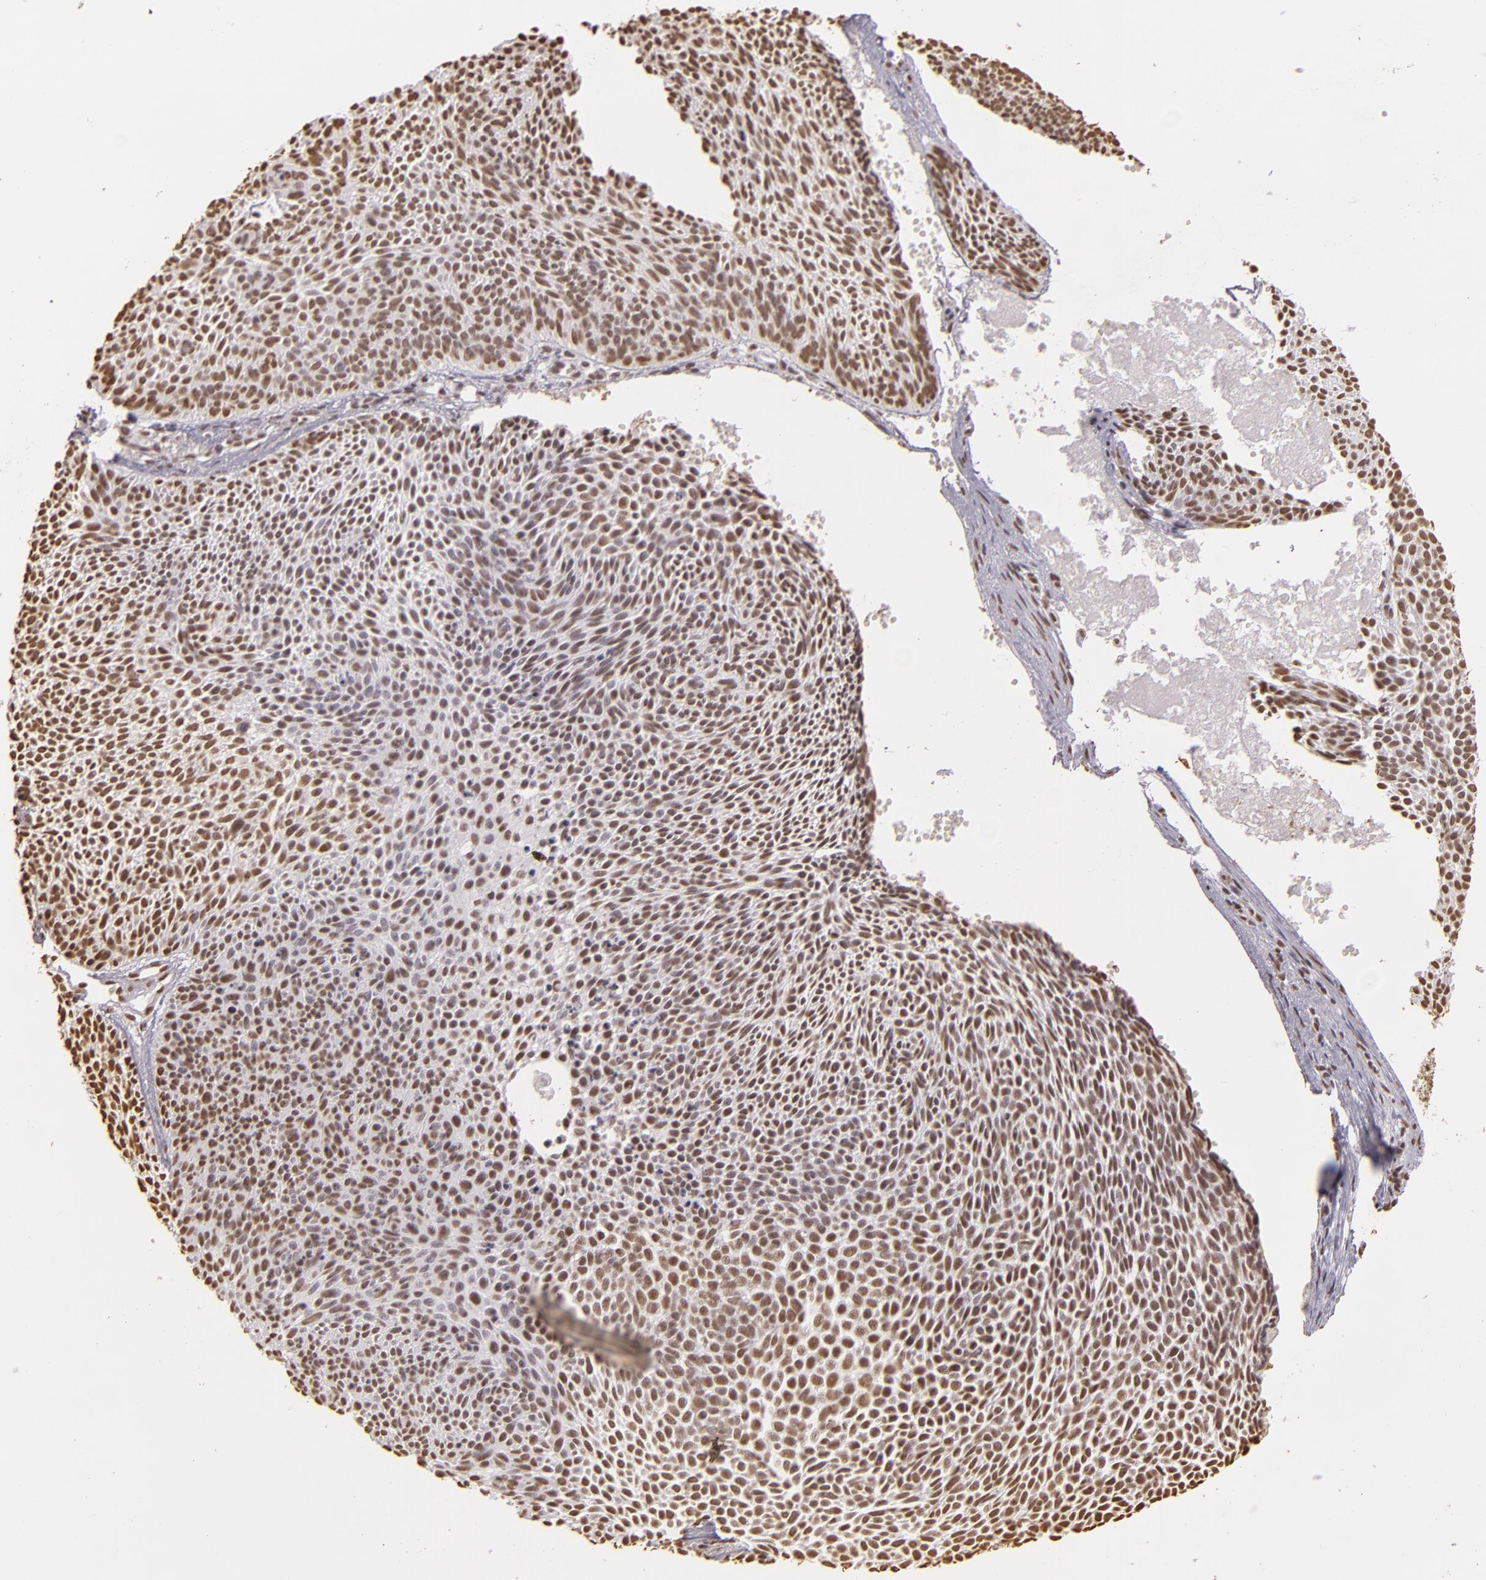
{"staining": {"intensity": "moderate", "quantity": "25%-75%", "location": "nuclear"}, "tissue": "skin cancer", "cell_type": "Tumor cells", "image_type": "cancer", "snomed": [{"axis": "morphology", "description": "Basal cell carcinoma"}, {"axis": "topography", "description": "Skin"}], "caption": "Human skin cancer stained for a protein (brown) demonstrates moderate nuclear positive expression in approximately 25%-75% of tumor cells.", "gene": "PAPOLA", "patient": {"sex": "male", "age": 84}}